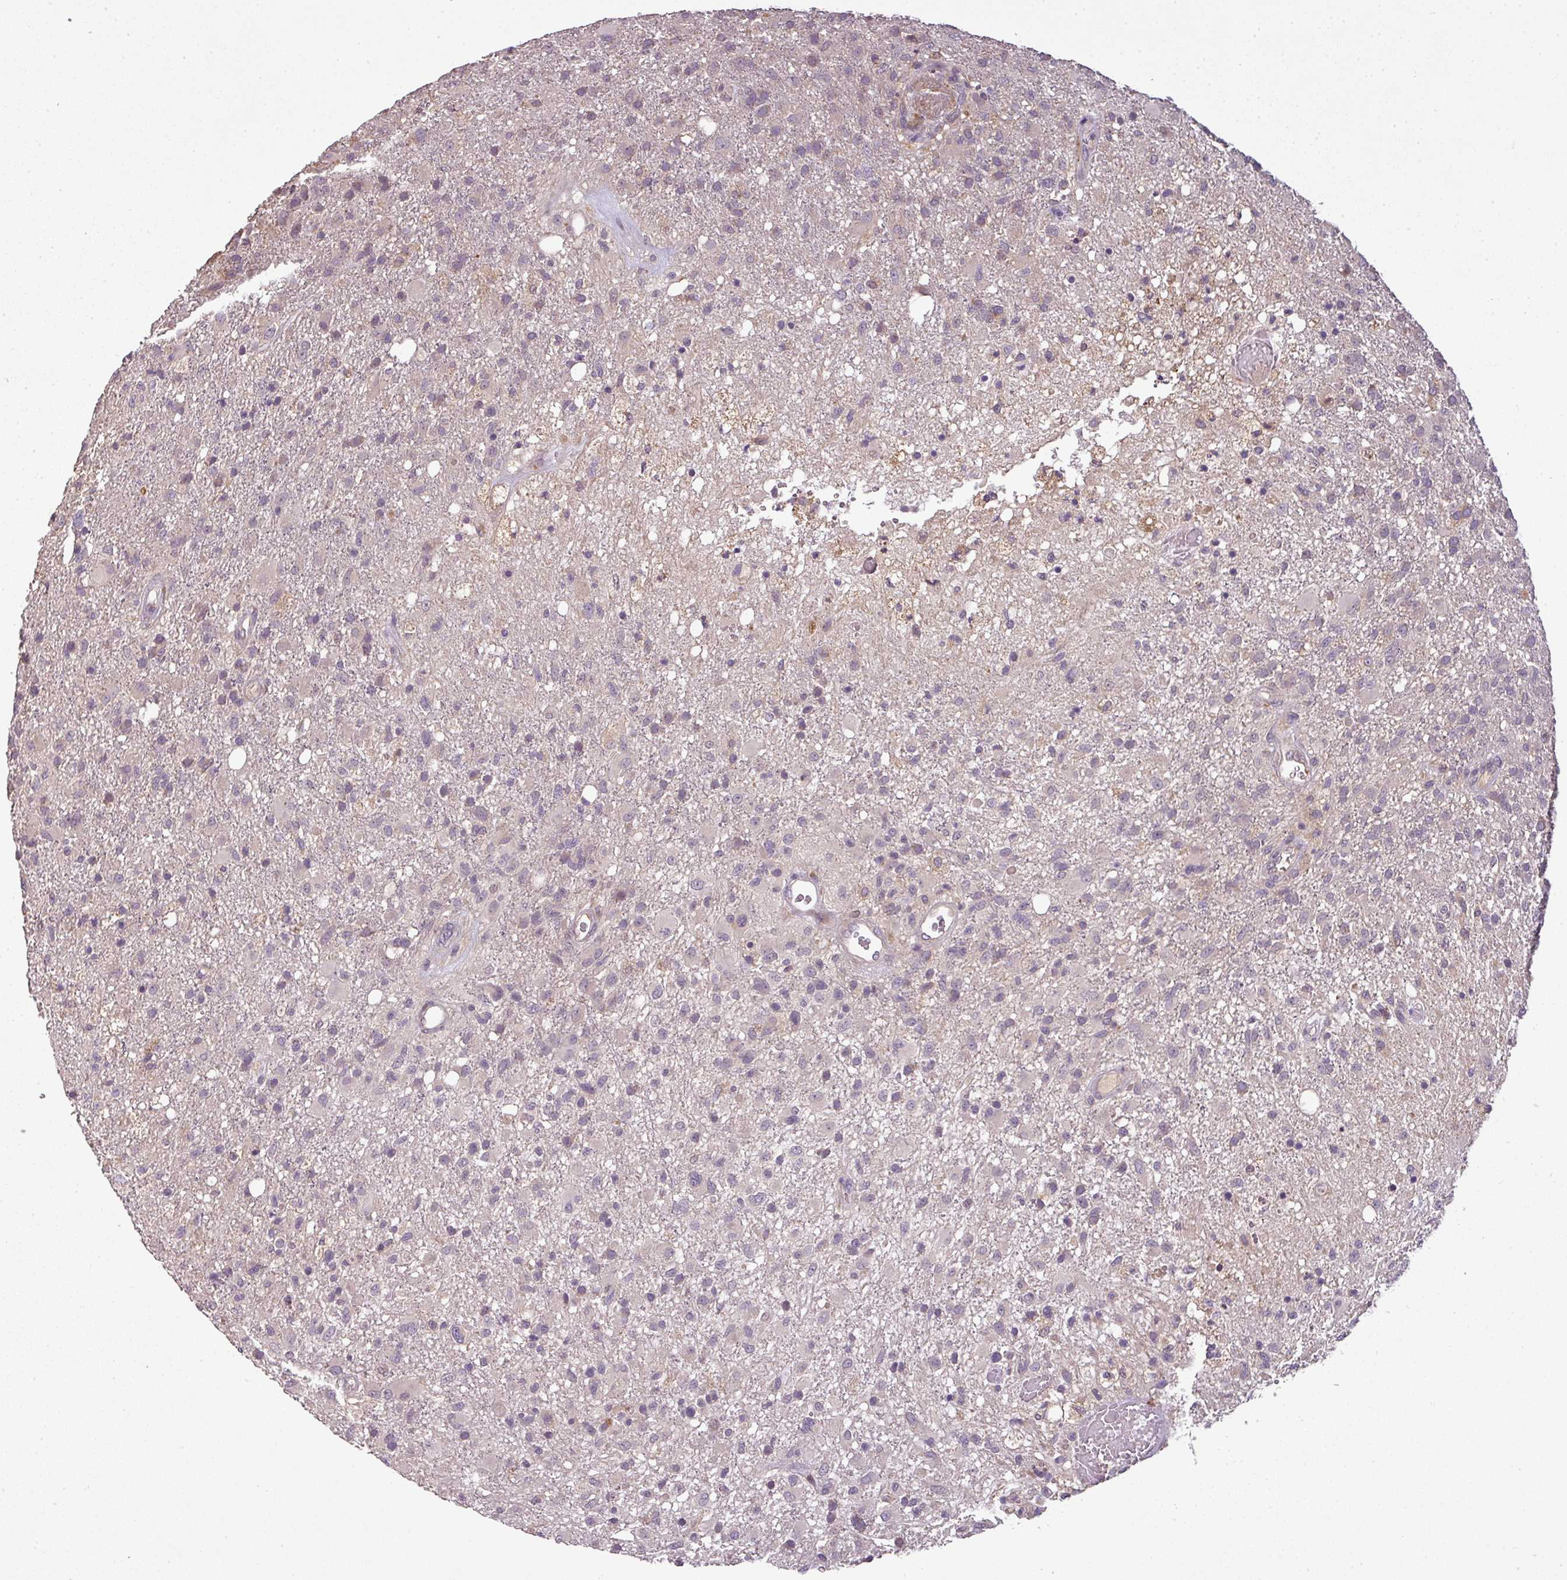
{"staining": {"intensity": "weak", "quantity": "<25%", "location": "cytoplasmic/membranous"}, "tissue": "glioma", "cell_type": "Tumor cells", "image_type": "cancer", "snomed": [{"axis": "morphology", "description": "Glioma, malignant, High grade"}, {"axis": "topography", "description": "Brain"}], "caption": "A photomicrograph of human glioma is negative for staining in tumor cells. (DAB (3,3'-diaminobenzidine) immunohistochemistry with hematoxylin counter stain).", "gene": "SPCS3", "patient": {"sex": "female", "age": 74}}